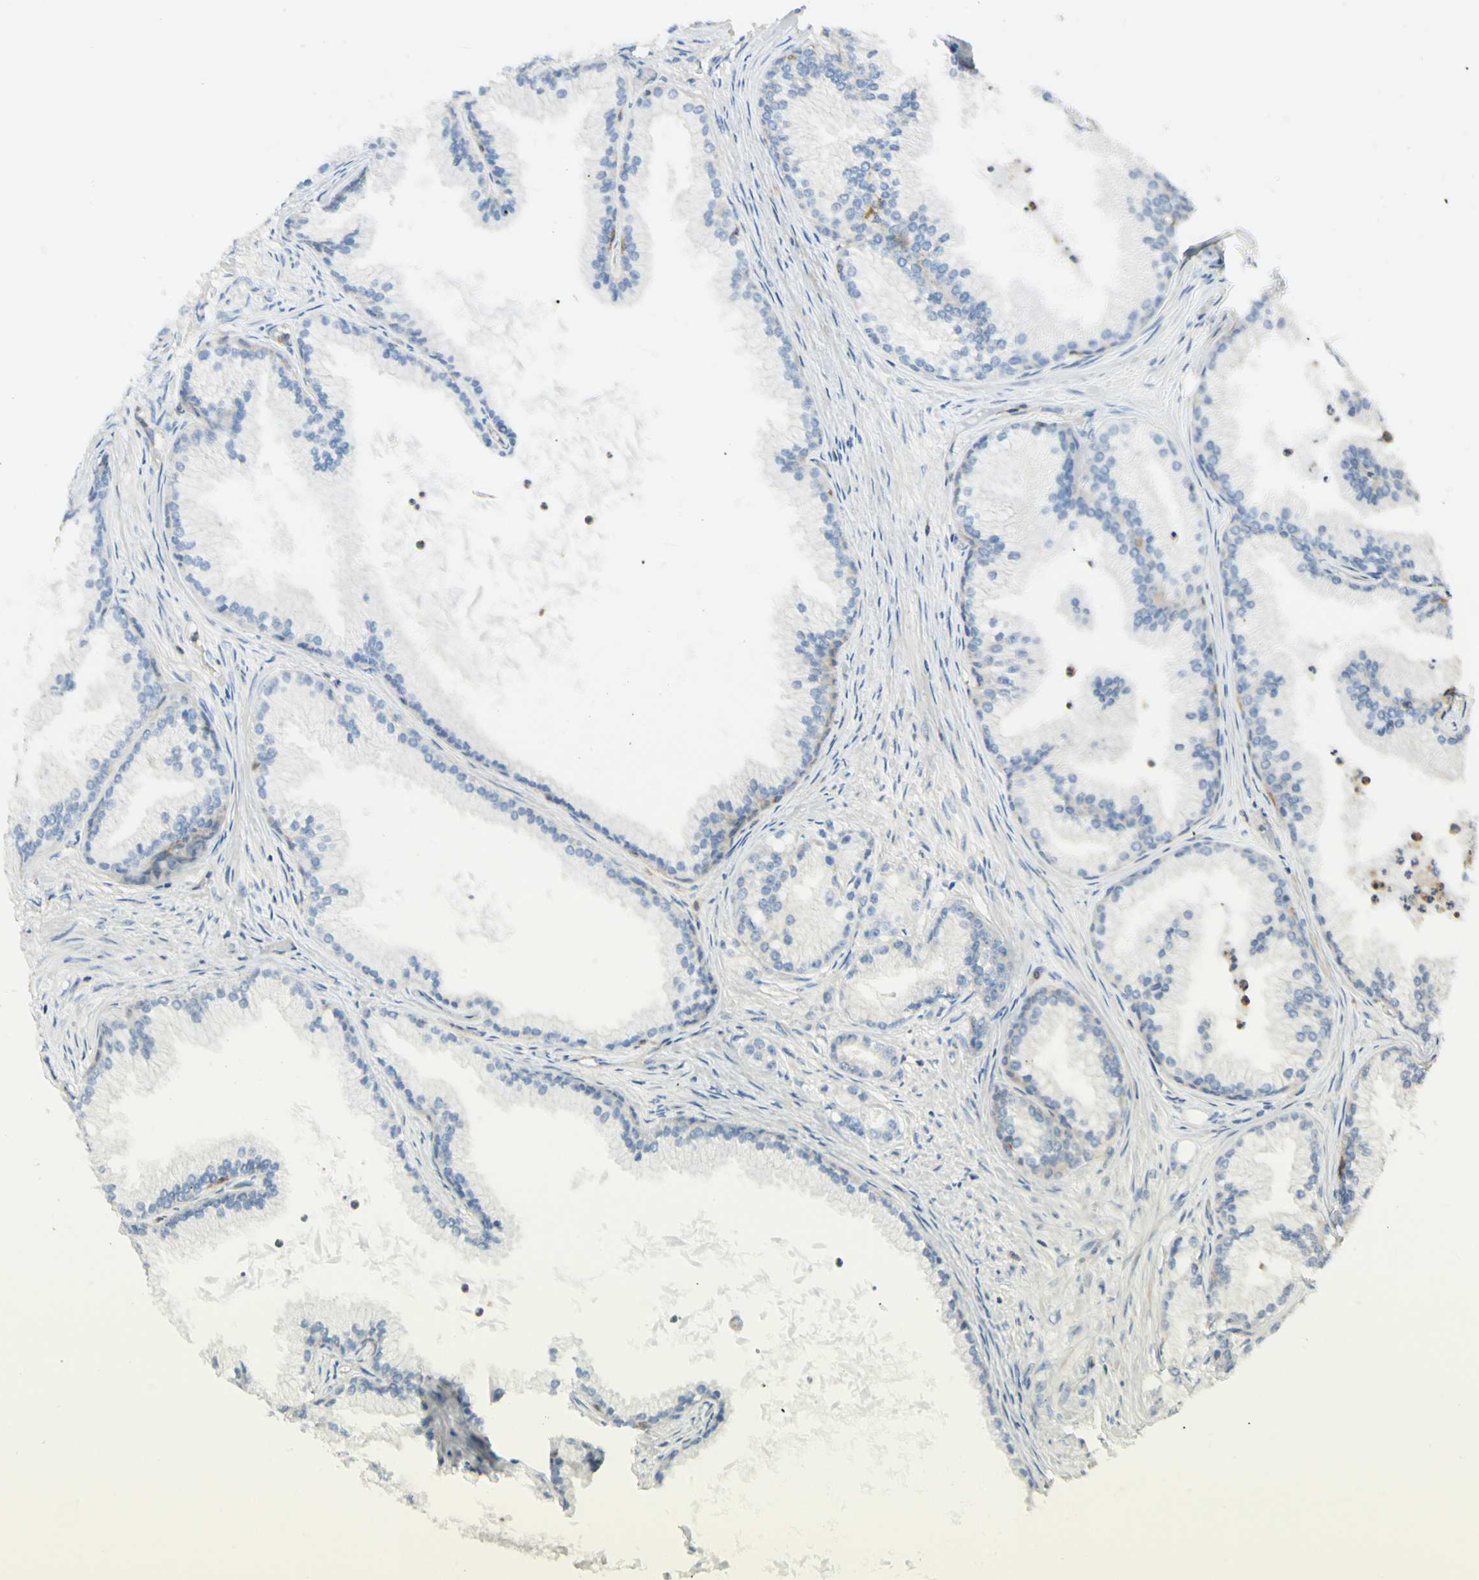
{"staining": {"intensity": "negative", "quantity": "none", "location": "none"}, "tissue": "prostate cancer", "cell_type": "Tumor cells", "image_type": "cancer", "snomed": [{"axis": "morphology", "description": "Adenocarcinoma, Low grade"}, {"axis": "topography", "description": "Prostate"}], "caption": "A photomicrograph of human prostate cancer is negative for staining in tumor cells.", "gene": "ARPC2", "patient": {"sex": "male", "age": 72}}